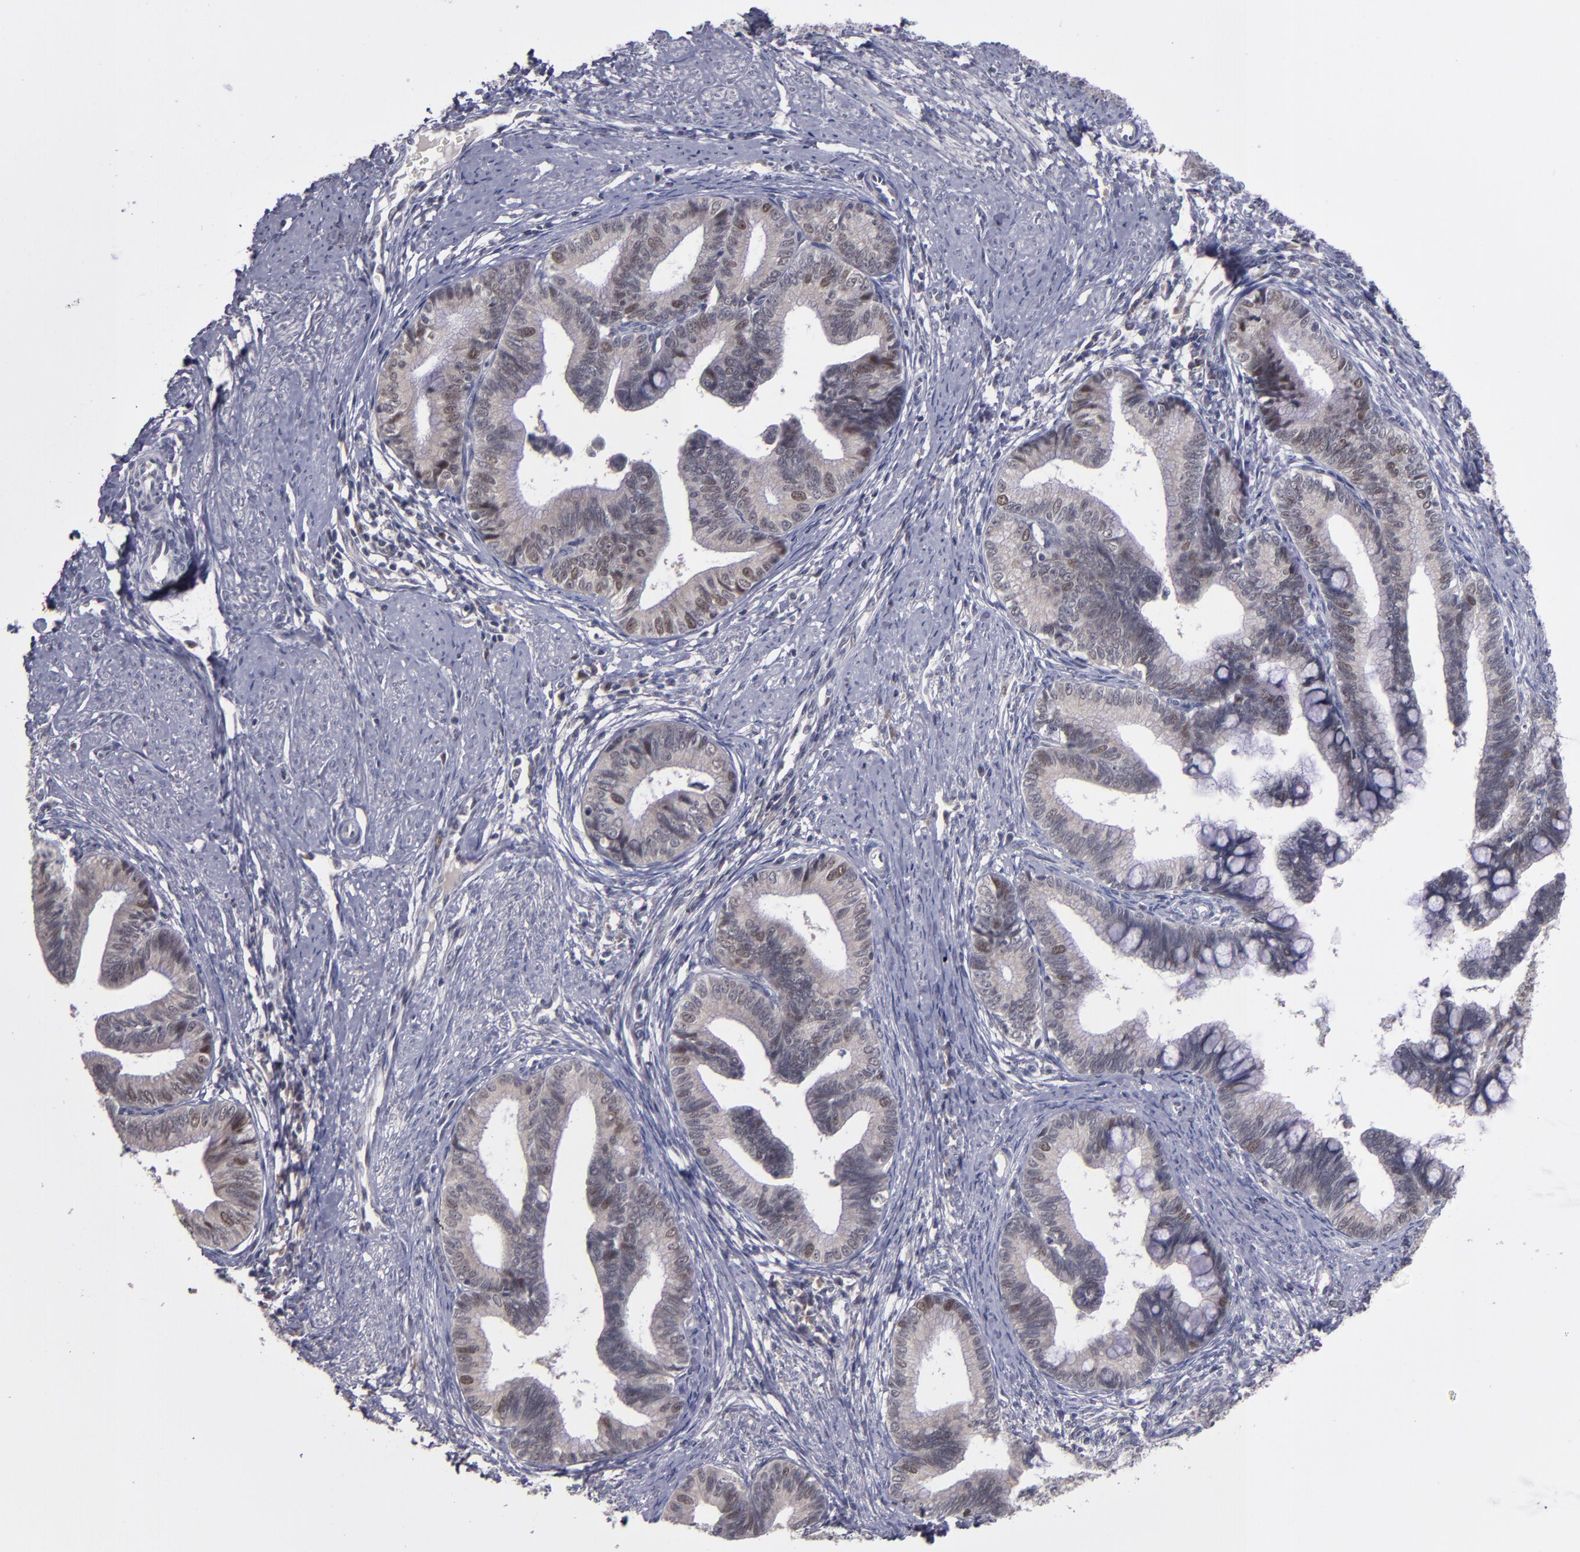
{"staining": {"intensity": "moderate", "quantity": "<25%", "location": "nuclear"}, "tissue": "cervical cancer", "cell_type": "Tumor cells", "image_type": "cancer", "snomed": [{"axis": "morphology", "description": "Adenocarcinoma, NOS"}, {"axis": "topography", "description": "Cervix"}], "caption": "Cervical adenocarcinoma stained with DAB IHC reveals low levels of moderate nuclear staining in about <25% of tumor cells. Immunohistochemistry (ihc) stains the protein in brown and the nuclei are stained blue.", "gene": "CDC7", "patient": {"sex": "female", "age": 36}}